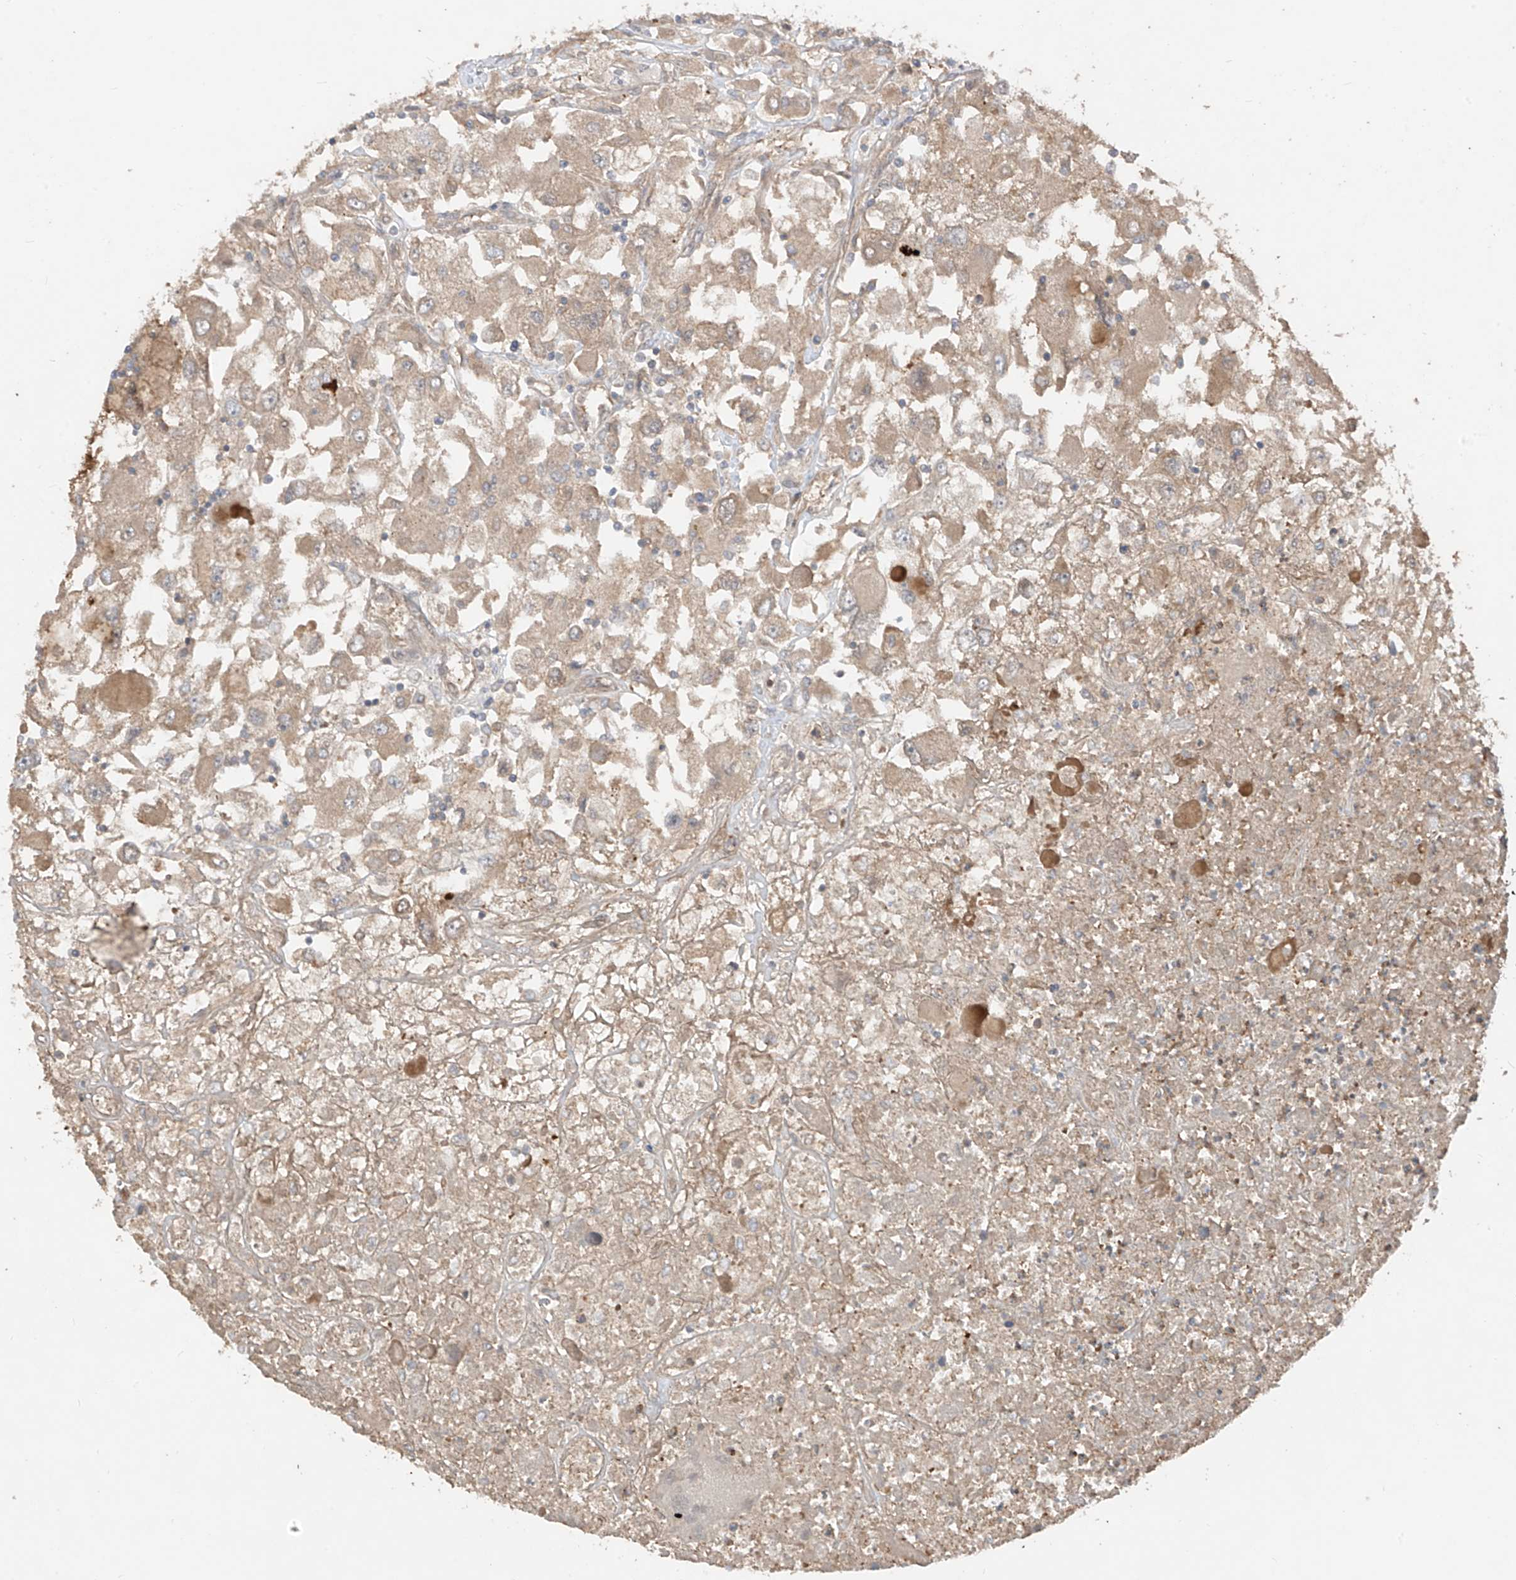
{"staining": {"intensity": "weak", "quantity": "25%-75%", "location": "cytoplasmic/membranous"}, "tissue": "renal cancer", "cell_type": "Tumor cells", "image_type": "cancer", "snomed": [{"axis": "morphology", "description": "Adenocarcinoma, NOS"}, {"axis": "topography", "description": "Kidney"}], "caption": "Tumor cells demonstrate low levels of weak cytoplasmic/membranous expression in approximately 25%-75% of cells in adenocarcinoma (renal).", "gene": "CACNA2D4", "patient": {"sex": "female", "age": 52}}